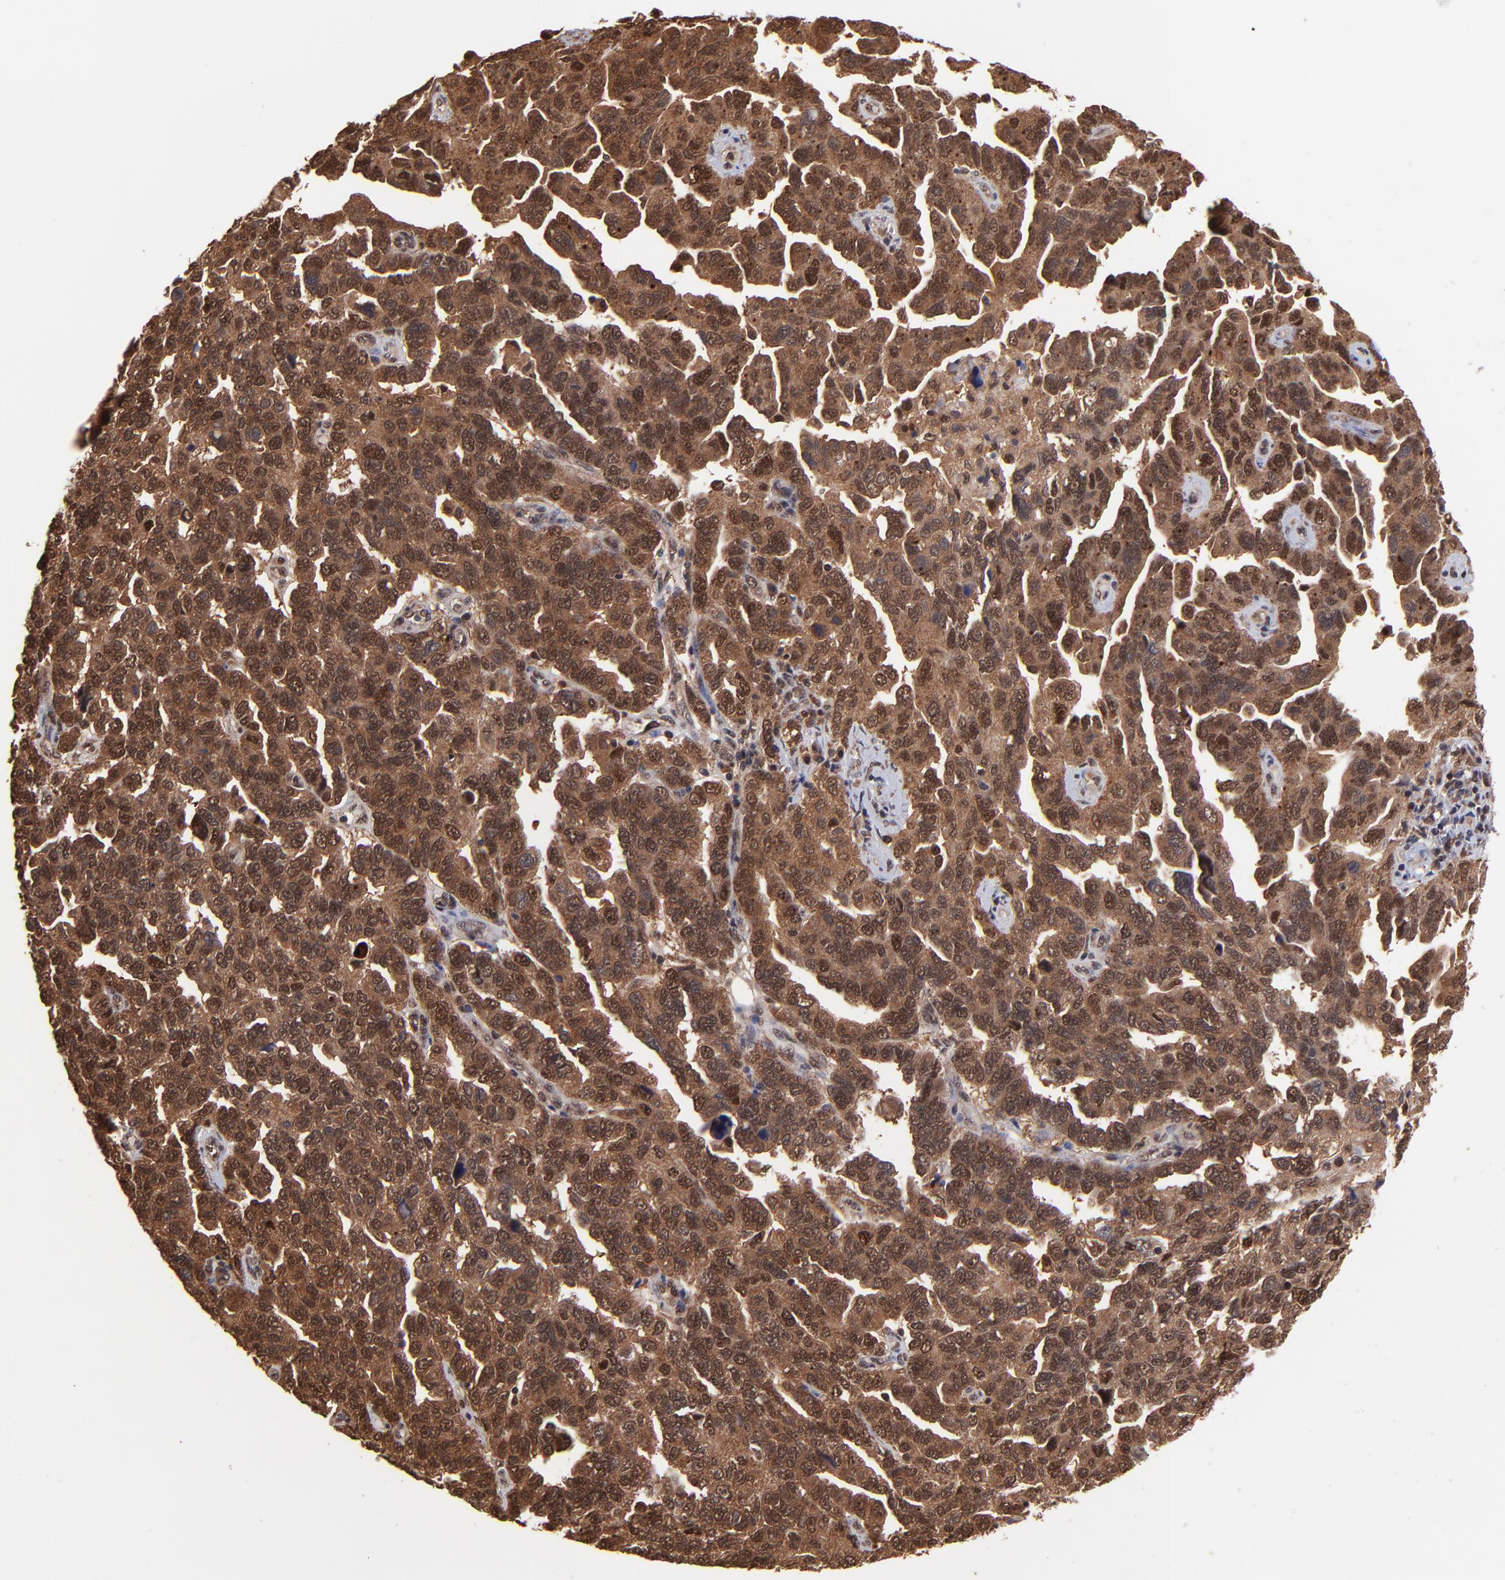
{"staining": {"intensity": "strong", "quantity": "25%-75%", "location": "cytoplasmic/membranous,nuclear"}, "tissue": "ovarian cancer", "cell_type": "Tumor cells", "image_type": "cancer", "snomed": [{"axis": "morphology", "description": "Cystadenocarcinoma, serous, NOS"}, {"axis": "topography", "description": "Ovary"}], "caption": "Protein expression analysis of human serous cystadenocarcinoma (ovarian) reveals strong cytoplasmic/membranous and nuclear expression in about 25%-75% of tumor cells. (DAB = brown stain, brightfield microscopy at high magnification).", "gene": "PSMA6", "patient": {"sex": "female", "age": 64}}